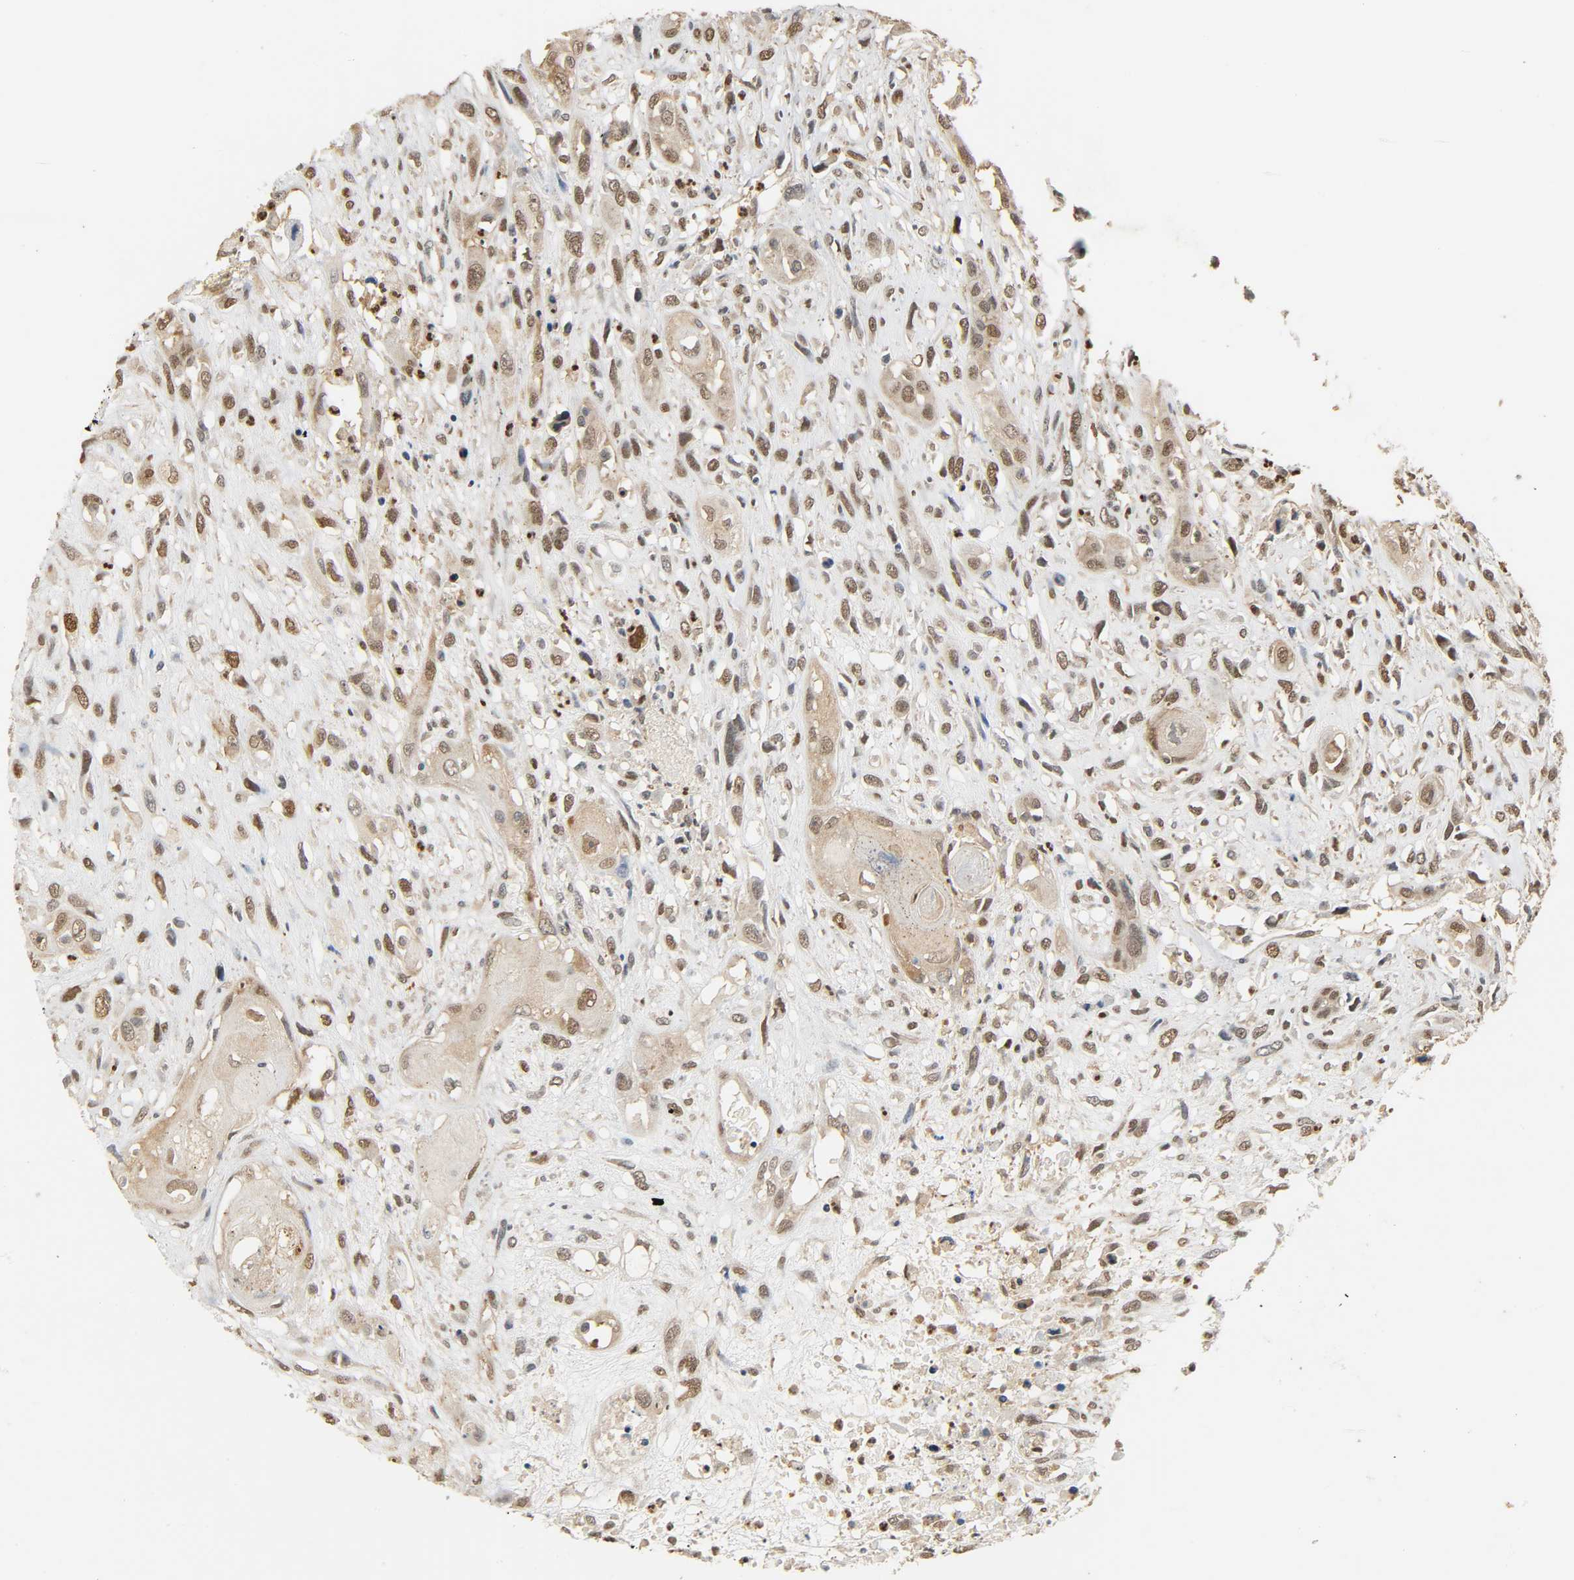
{"staining": {"intensity": "moderate", "quantity": ">75%", "location": "cytoplasmic/membranous,nuclear"}, "tissue": "head and neck cancer", "cell_type": "Tumor cells", "image_type": "cancer", "snomed": [{"axis": "morphology", "description": "Necrosis, NOS"}, {"axis": "morphology", "description": "Neoplasm, malignant, NOS"}, {"axis": "topography", "description": "Salivary gland"}, {"axis": "topography", "description": "Head-Neck"}], "caption": "Immunohistochemistry image of neoplasm (malignant) (head and neck) stained for a protein (brown), which shows medium levels of moderate cytoplasmic/membranous and nuclear expression in approximately >75% of tumor cells.", "gene": "ZFPM2", "patient": {"sex": "male", "age": 43}}